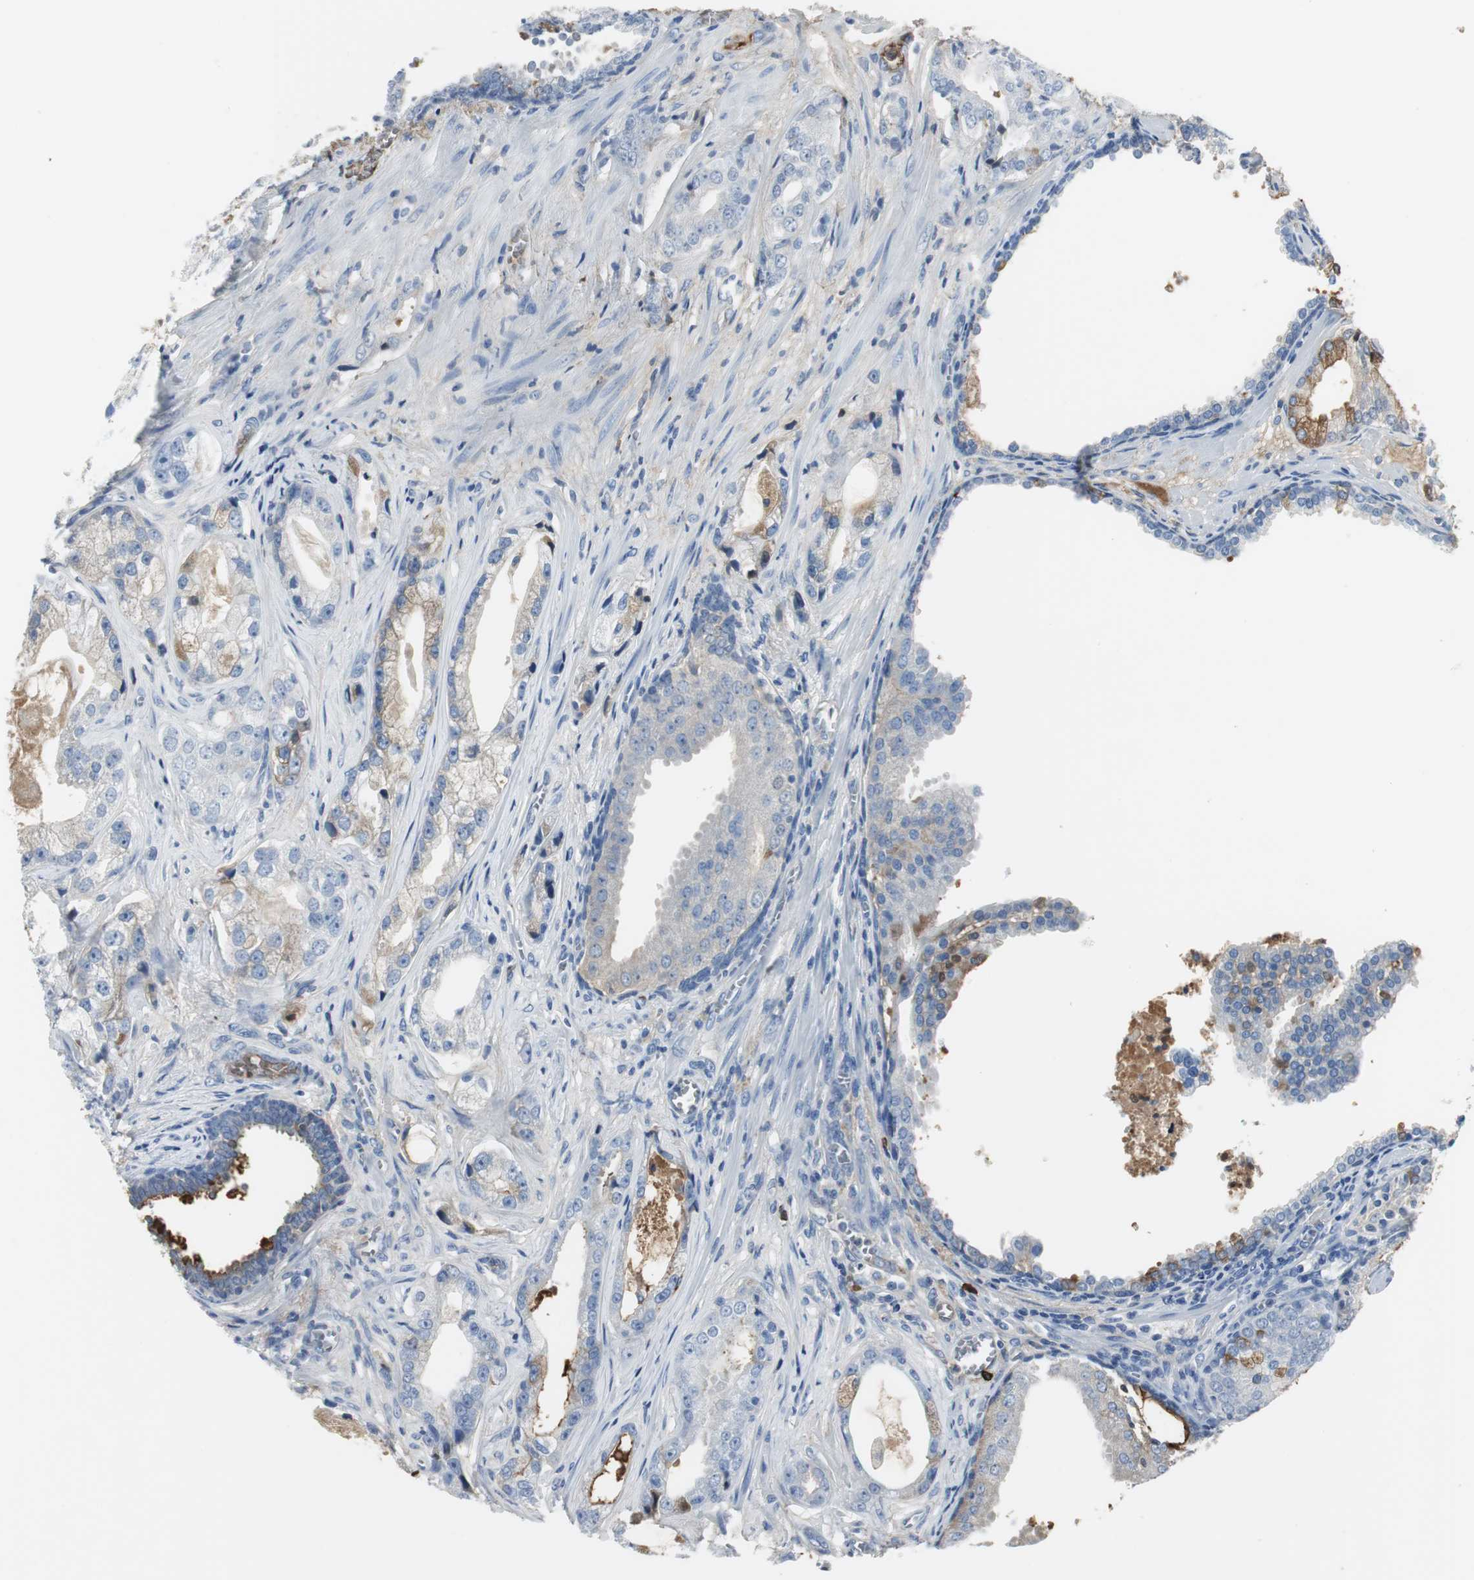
{"staining": {"intensity": "negative", "quantity": "none", "location": "none"}, "tissue": "prostate cancer", "cell_type": "Tumor cells", "image_type": "cancer", "snomed": [{"axis": "morphology", "description": "Adenocarcinoma, Low grade"}, {"axis": "topography", "description": "Prostate"}], "caption": "An immunohistochemistry photomicrograph of prostate cancer is shown. There is no staining in tumor cells of prostate cancer.", "gene": "IGHA1", "patient": {"sex": "male", "age": 59}}